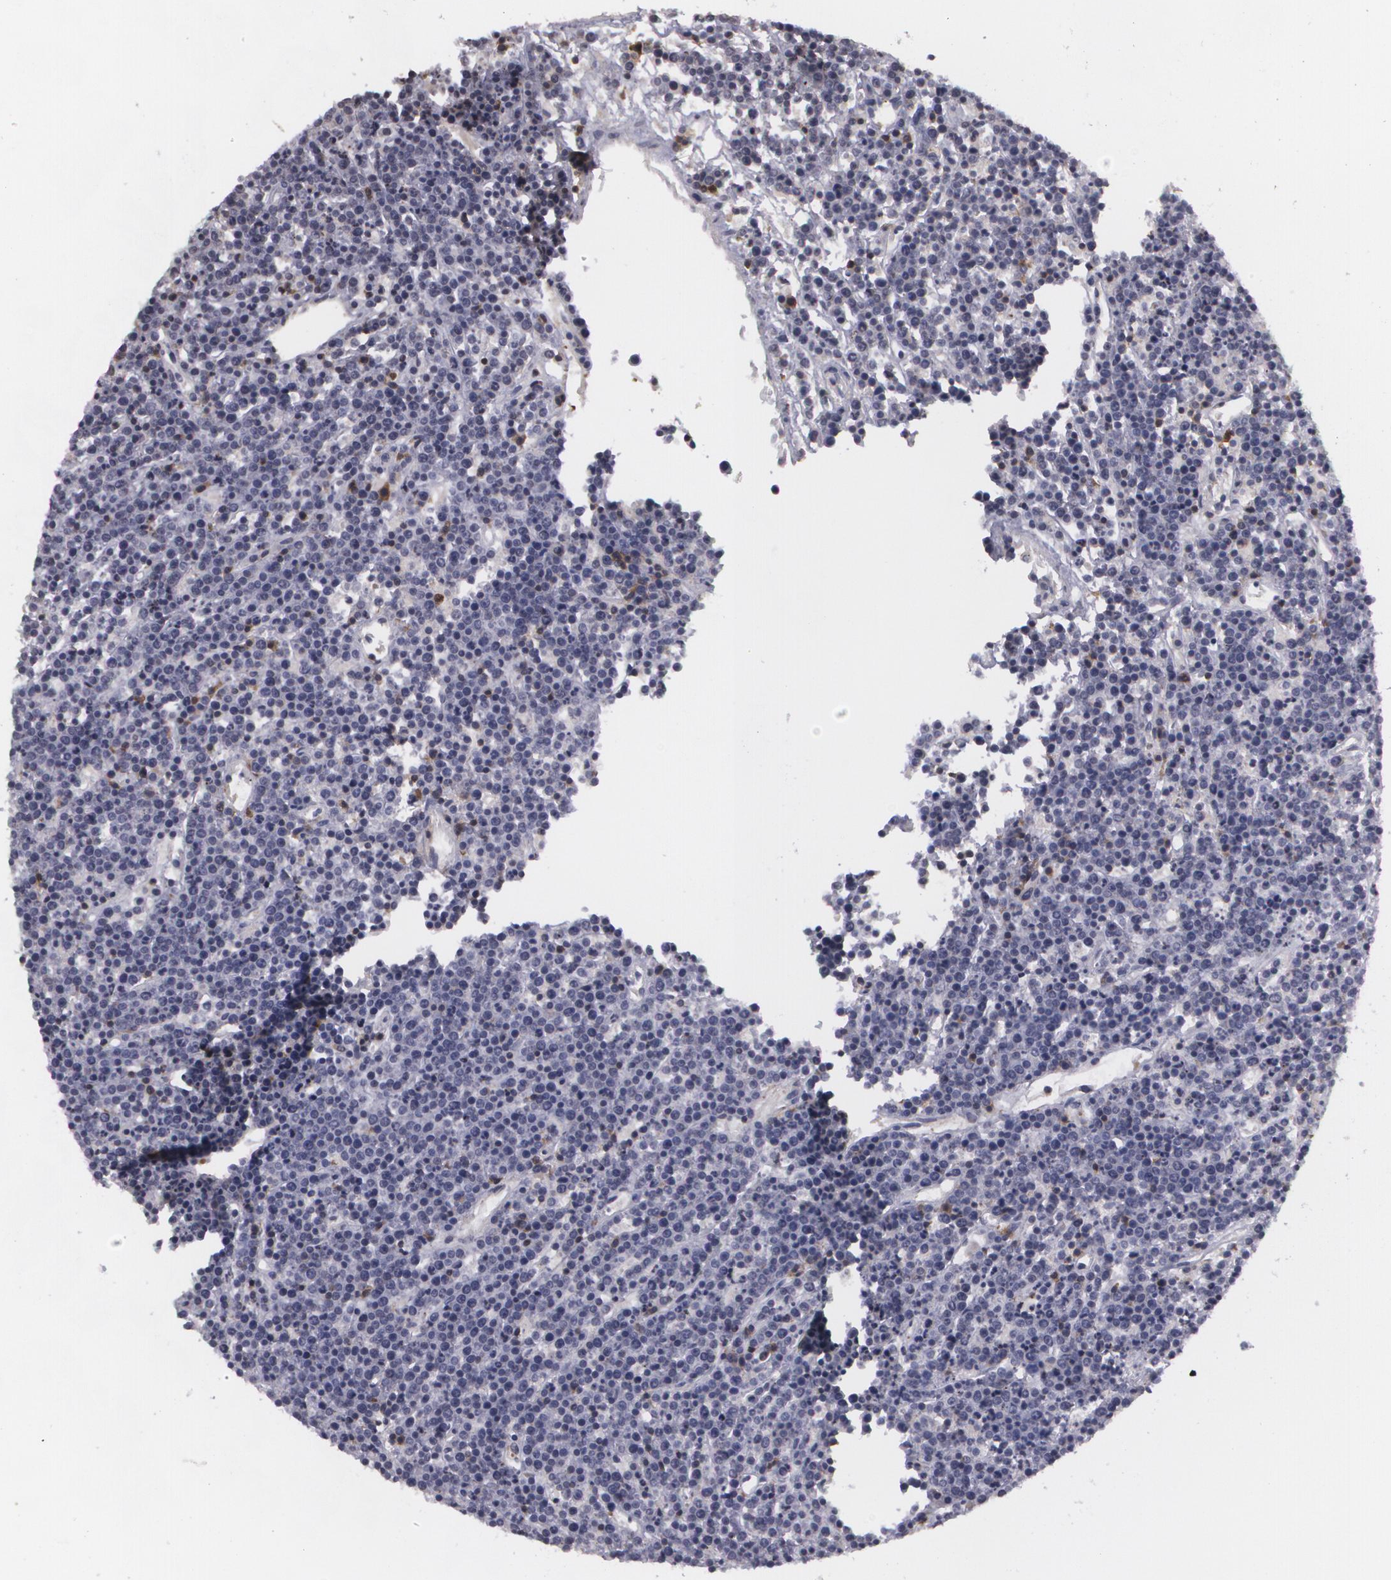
{"staining": {"intensity": "negative", "quantity": "none", "location": "none"}, "tissue": "lymphoma", "cell_type": "Tumor cells", "image_type": "cancer", "snomed": [{"axis": "morphology", "description": "Malignant lymphoma, non-Hodgkin's type, High grade"}, {"axis": "topography", "description": "Ovary"}], "caption": "This is a photomicrograph of immunohistochemistry (IHC) staining of lymphoma, which shows no positivity in tumor cells.", "gene": "BIN1", "patient": {"sex": "female", "age": 56}}